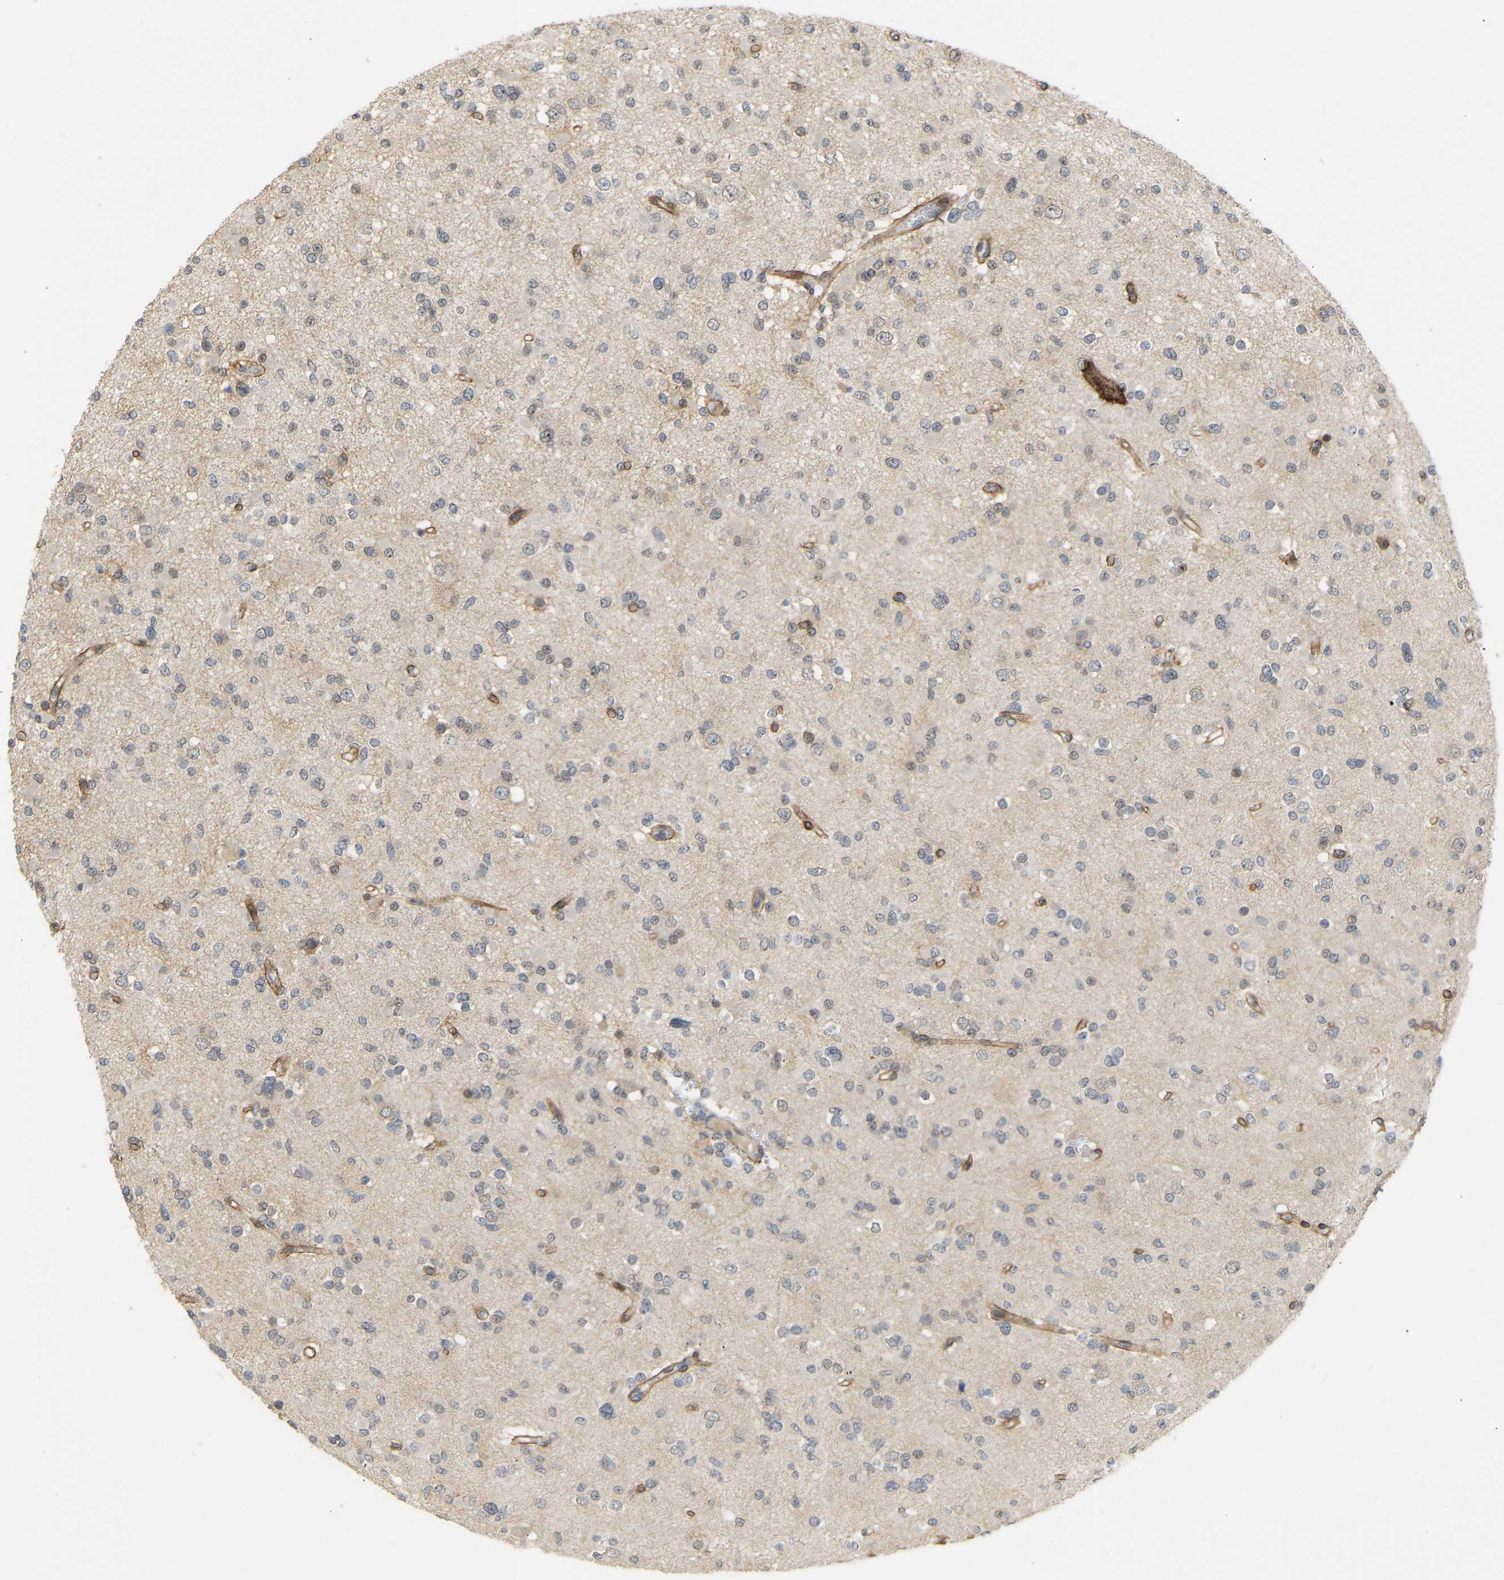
{"staining": {"intensity": "negative", "quantity": "none", "location": "none"}, "tissue": "glioma", "cell_type": "Tumor cells", "image_type": "cancer", "snomed": [{"axis": "morphology", "description": "Glioma, malignant, Low grade"}, {"axis": "topography", "description": "Brain"}], "caption": "This image is of malignant glioma (low-grade) stained with immunohistochemistry (IHC) to label a protein in brown with the nuclei are counter-stained blue. There is no positivity in tumor cells. Nuclei are stained in blue.", "gene": "PTPN4", "patient": {"sex": "female", "age": 22}}